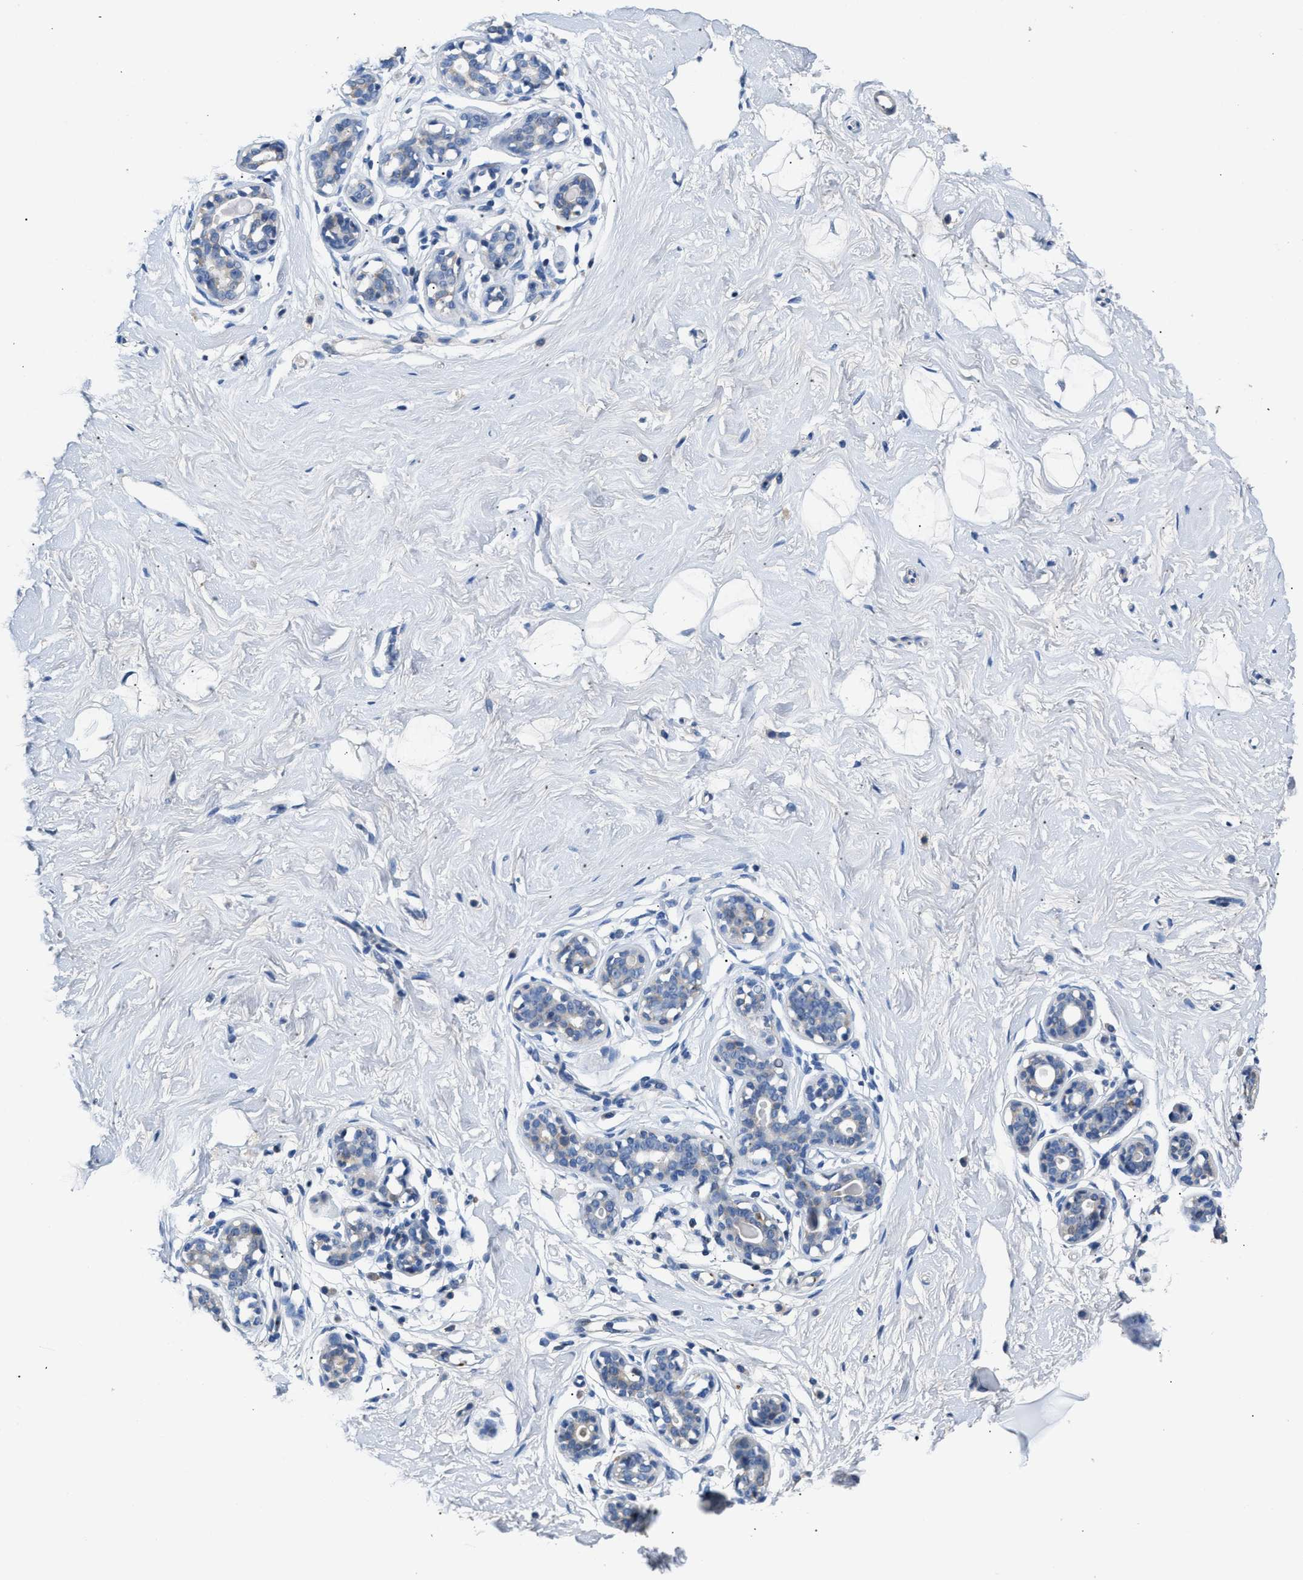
{"staining": {"intensity": "negative", "quantity": "none", "location": "none"}, "tissue": "breast", "cell_type": "Adipocytes", "image_type": "normal", "snomed": [{"axis": "morphology", "description": "Normal tissue, NOS"}, {"axis": "topography", "description": "Breast"}], "caption": "This is an IHC image of benign human breast. There is no staining in adipocytes.", "gene": "CCDC171", "patient": {"sex": "female", "age": 23}}